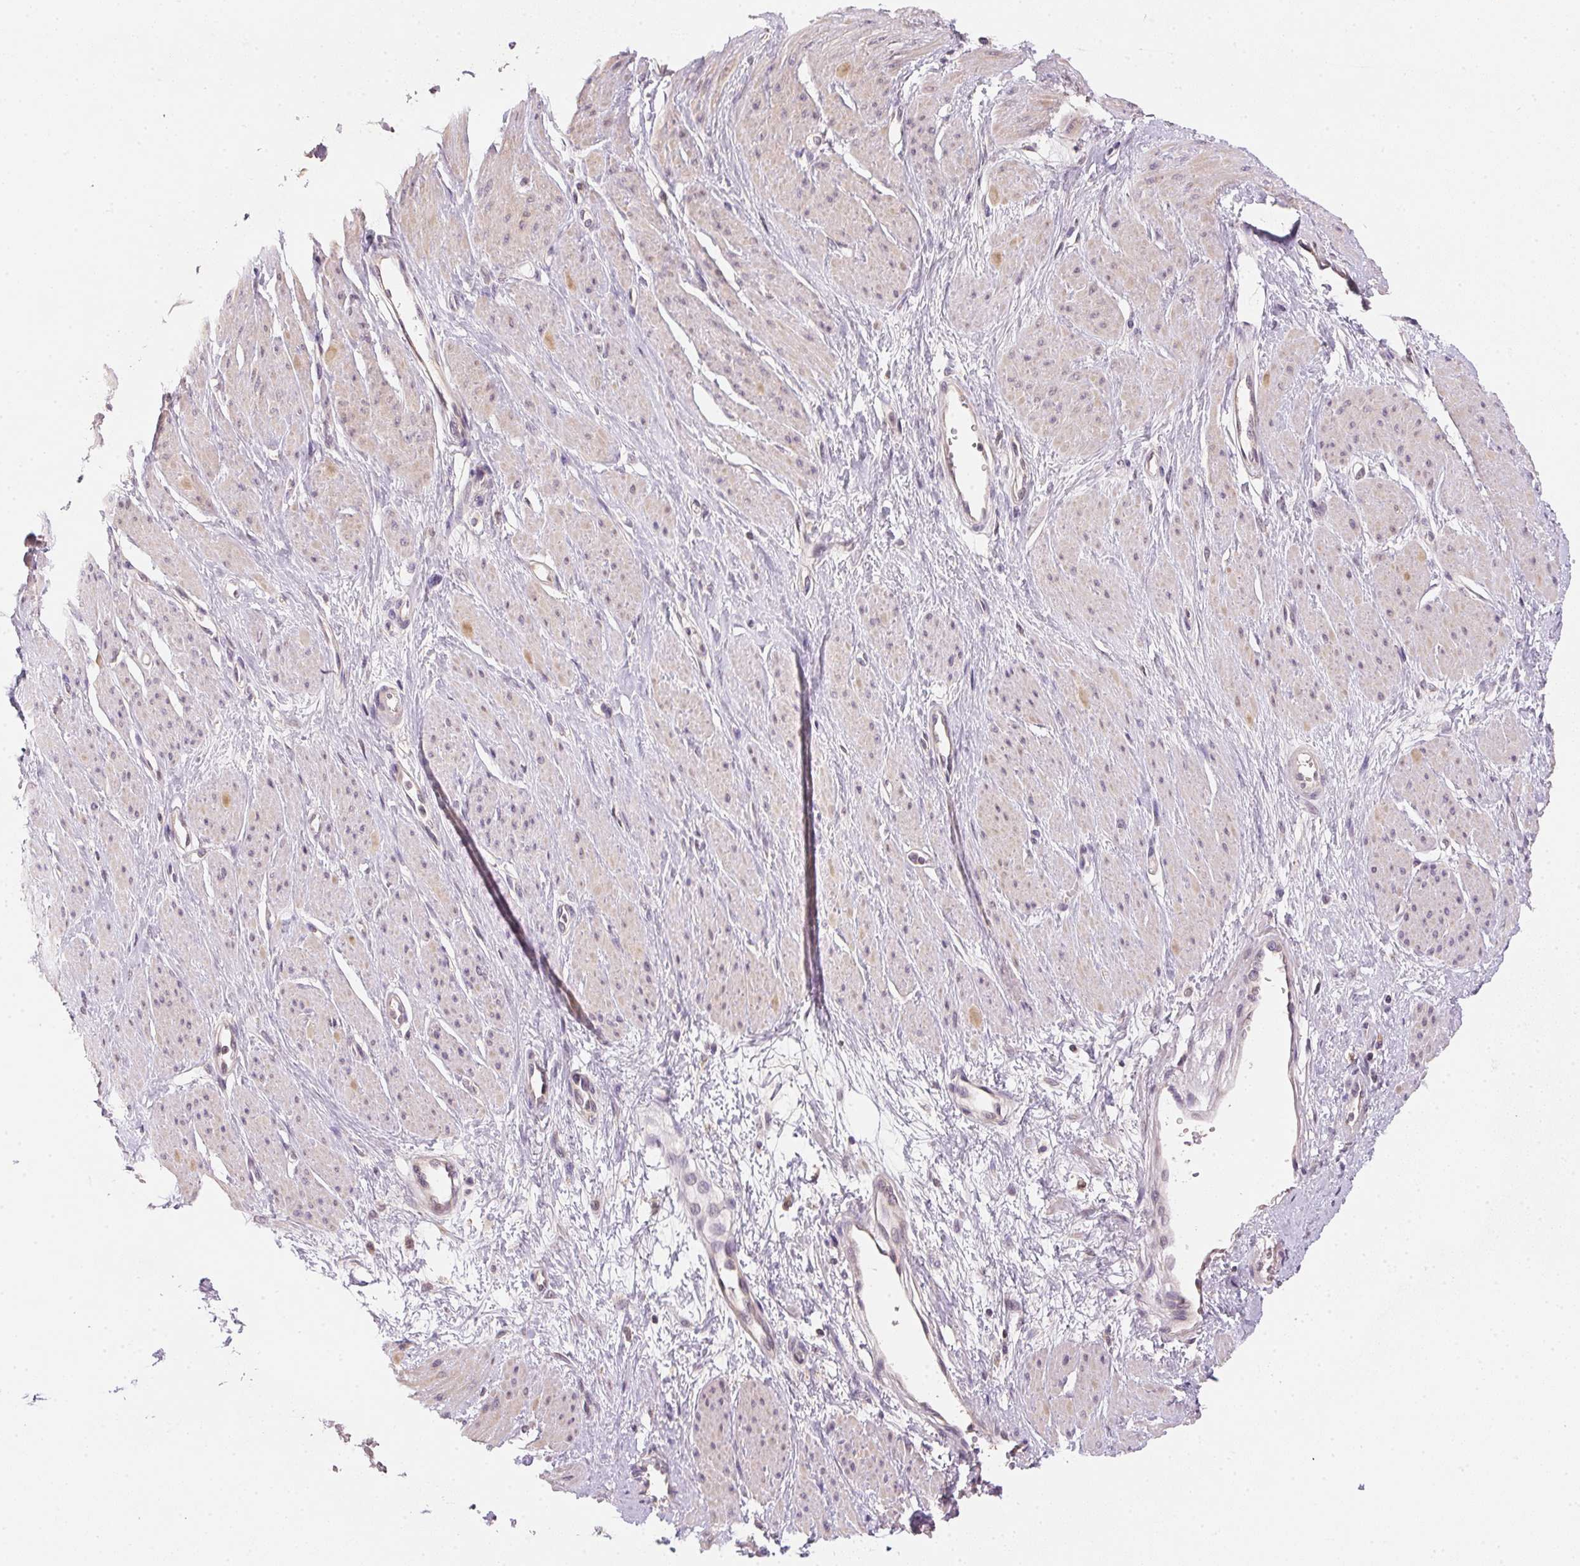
{"staining": {"intensity": "weak", "quantity": "25%-75%", "location": "cytoplasmic/membranous"}, "tissue": "smooth muscle", "cell_type": "Smooth muscle cells", "image_type": "normal", "snomed": [{"axis": "morphology", "description": "Normal tissue, NOS"}, {"axis": "topography", "description": "Smooth muscle"}, {"axis": "topography", "description": "Uterus"}], "caption": "Immunohistochemistry (IHC) photomicrograph of normal human smooth muscle stained for a protein (brown), which reveals low levels of weak cytoplasmic/membranous expression in approximately 25%-75% of smooth muscle cells.", "gene": "ALDH8A1", "patient": {"sex": "female", "age": 39}}